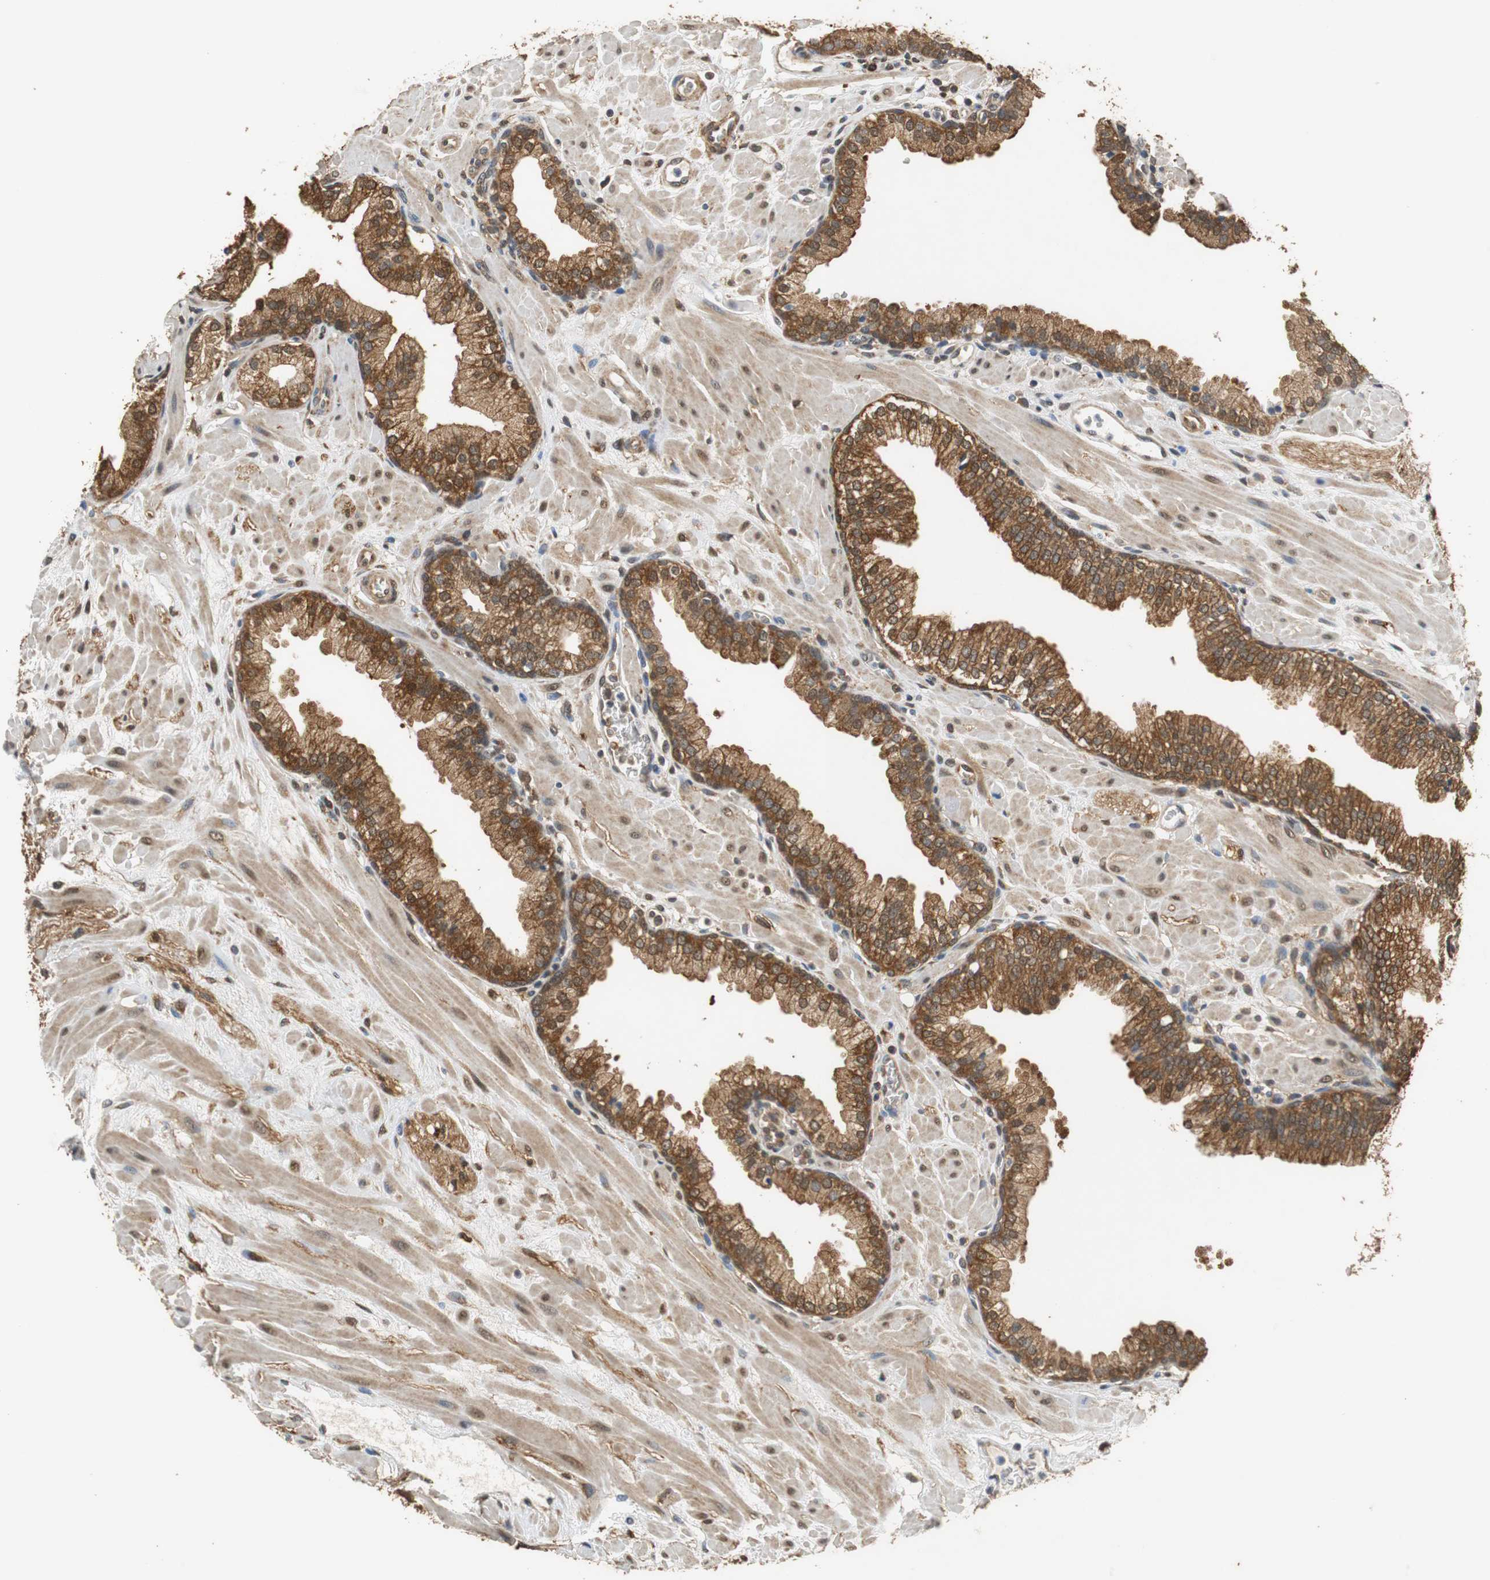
{"staining": {"intensity": "strong", "quantity": ">75%", "location": "cytoplasmic/membranous,nuclear"}, "tissue": "prostate", "cell_type": "Glandular cells", "image_type": "normal", "snomed": [{"axis": "morphology", "description": "Normal tissue, NOS"}, {"axis": "topography", "description": "Prostate"}], "caption": "Human prostate stained for a protein (brown) reveals strong cytoplasmic/membranous,nuclear positive expression in approximately >75% of glandular cells.", "gene": "UBQLN2", "patient": {"sex": "male", "age": 60}}